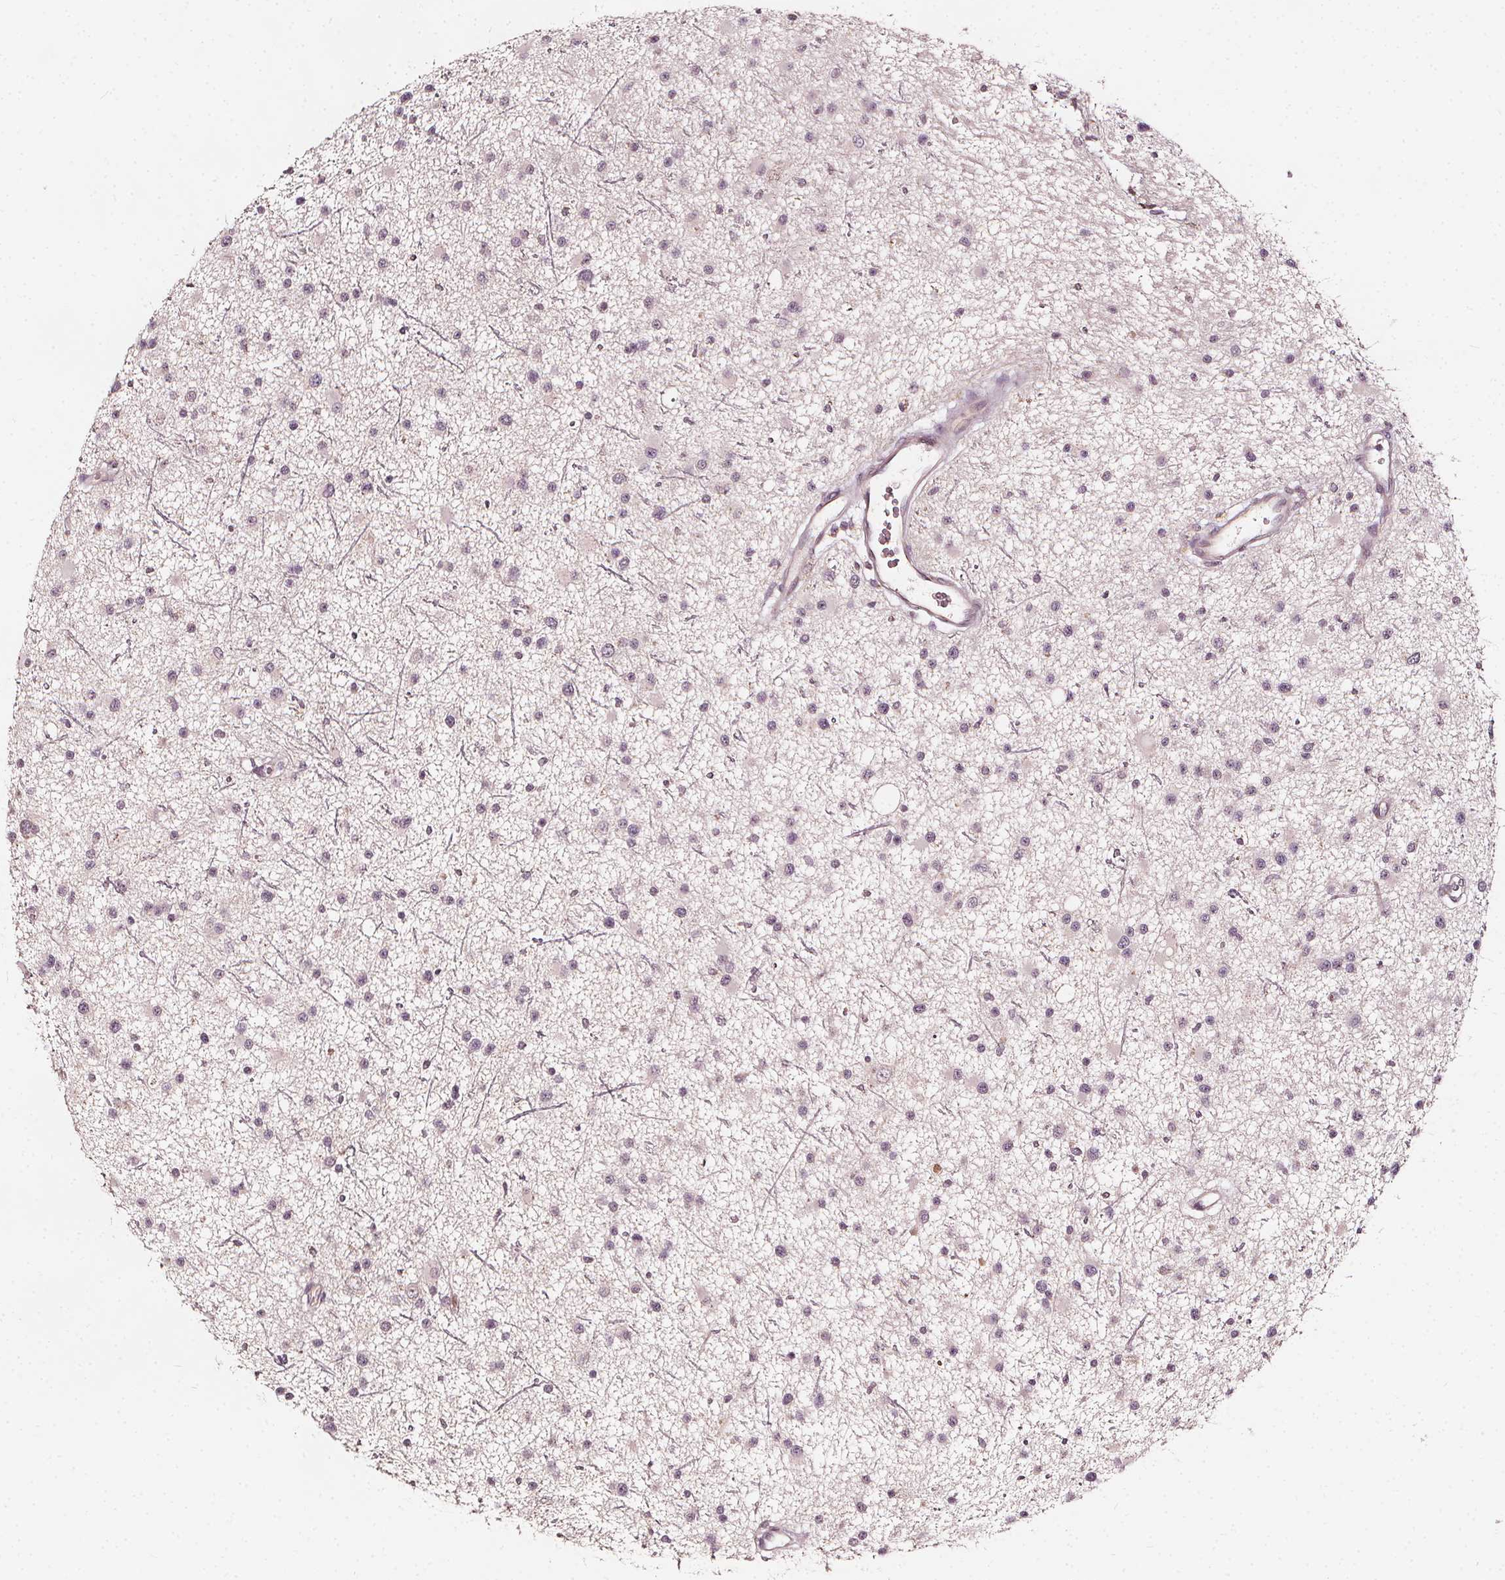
{"staining": {"intensity": "weak", "quantity": "<25%", "location": "nuclear"}, "tissue": "glioma", "cell_type": "Tumor cells", "image_type": "cancer", "snomed": [{"axis": "morphology", "description": "Glioma, malignant, Low grade"}, {"axis": "topography", "description": "Brain"}], "caption": "Immunohistochemistry (IHC) of malignant glioma (low-grade) shows no positivity in tumor cells.", "gene": "NPC1L1", "patient": {"sex": "male", "age": 43}}